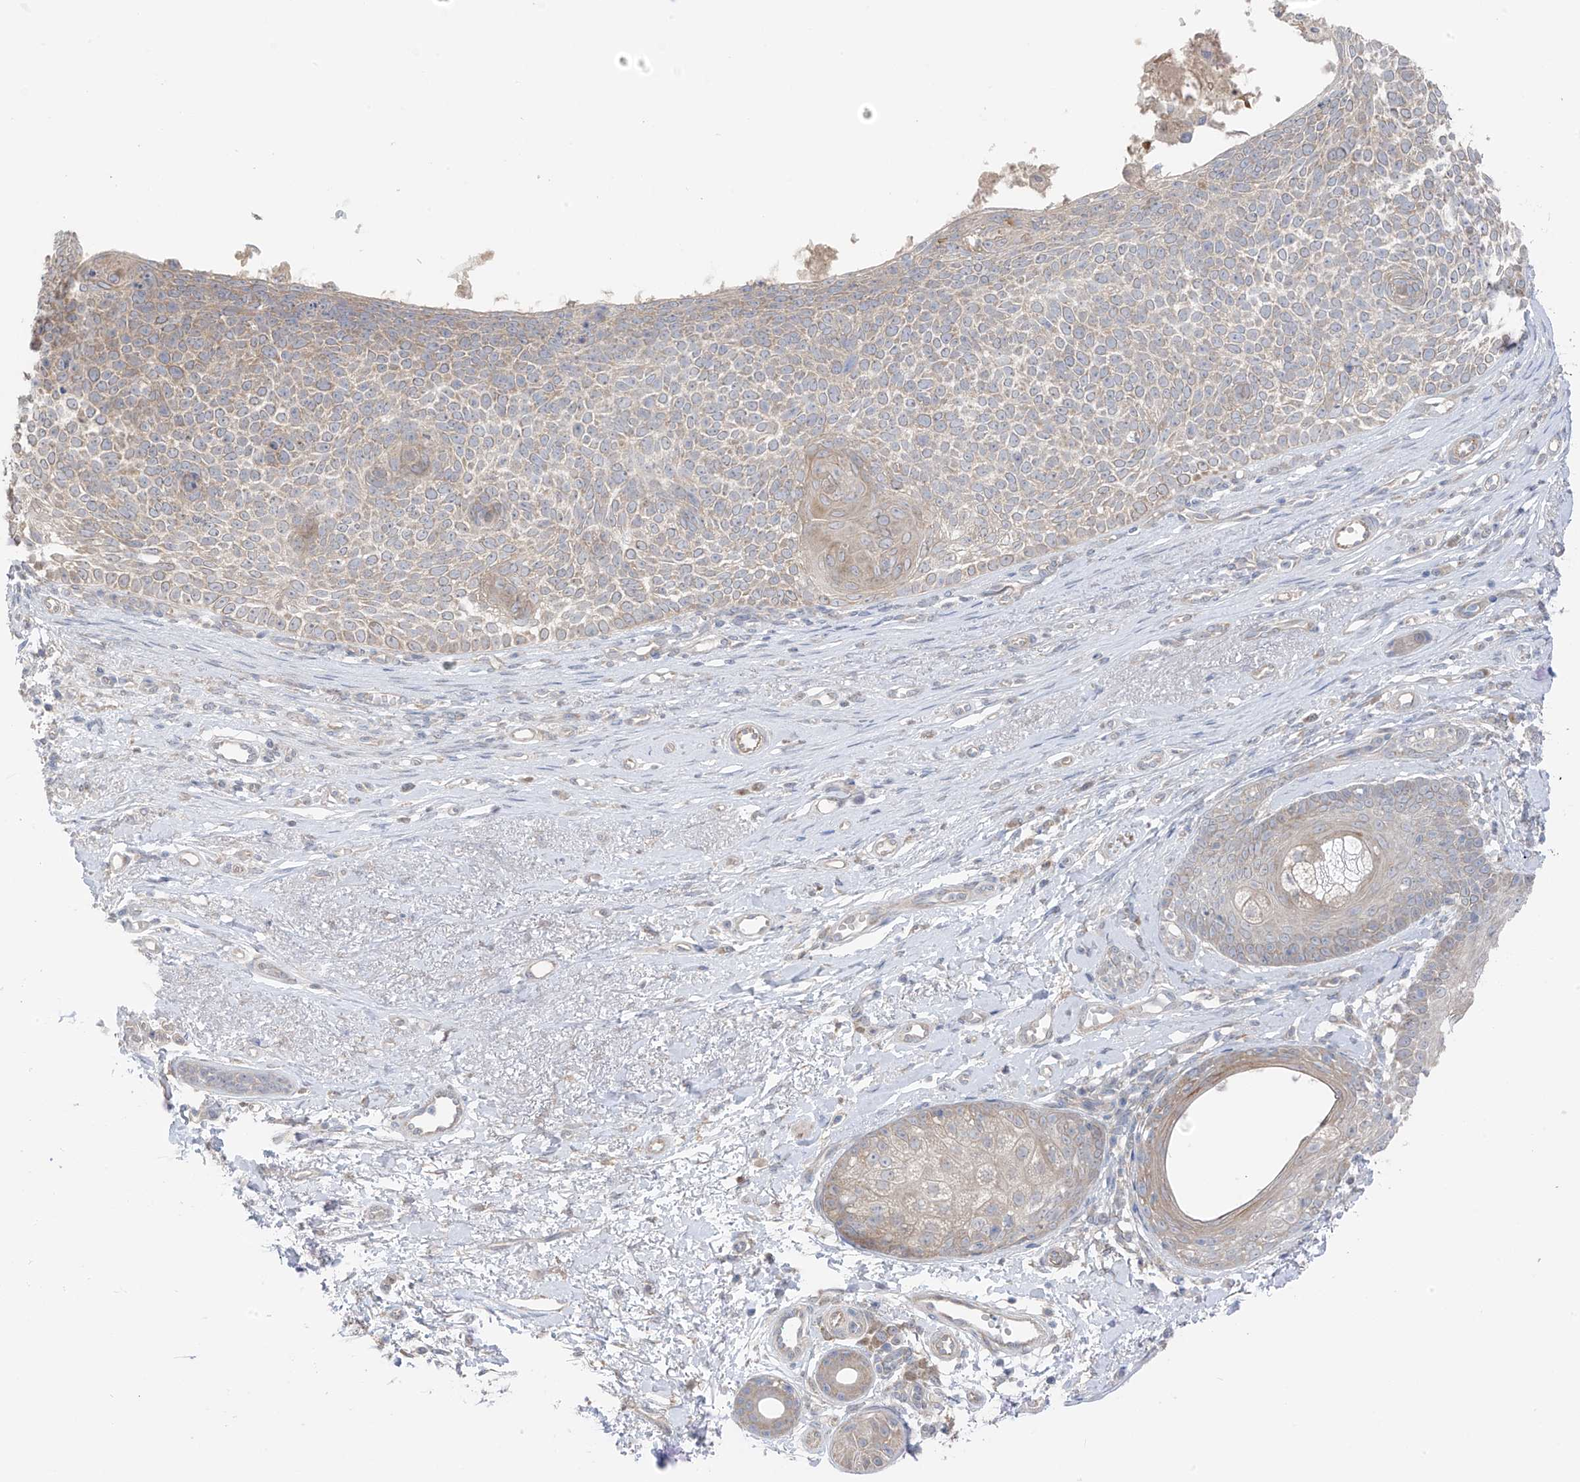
{"staining": {"intensity": "weak", "quantity": "25%-75%", "location": "cytoplasmic/membranous"}, "tissue": "skin cancer", "cell_type": "Tumor cells", "image_type": "cancer", "snomed": [{"axis": "morphology", "description": "Basal cell carcinoma"}, {"axis": "topography", "description": "Skin"}], "caption": "Basal cell carcinoma (skin) tissue demonstrates weak cytoplasmic/membranous expression in approximately 25%-75% of tumor cells, visualized by immunohistochemistry.", "gene": "NALCN", "patient": {"sex": "female", "age": 81}}